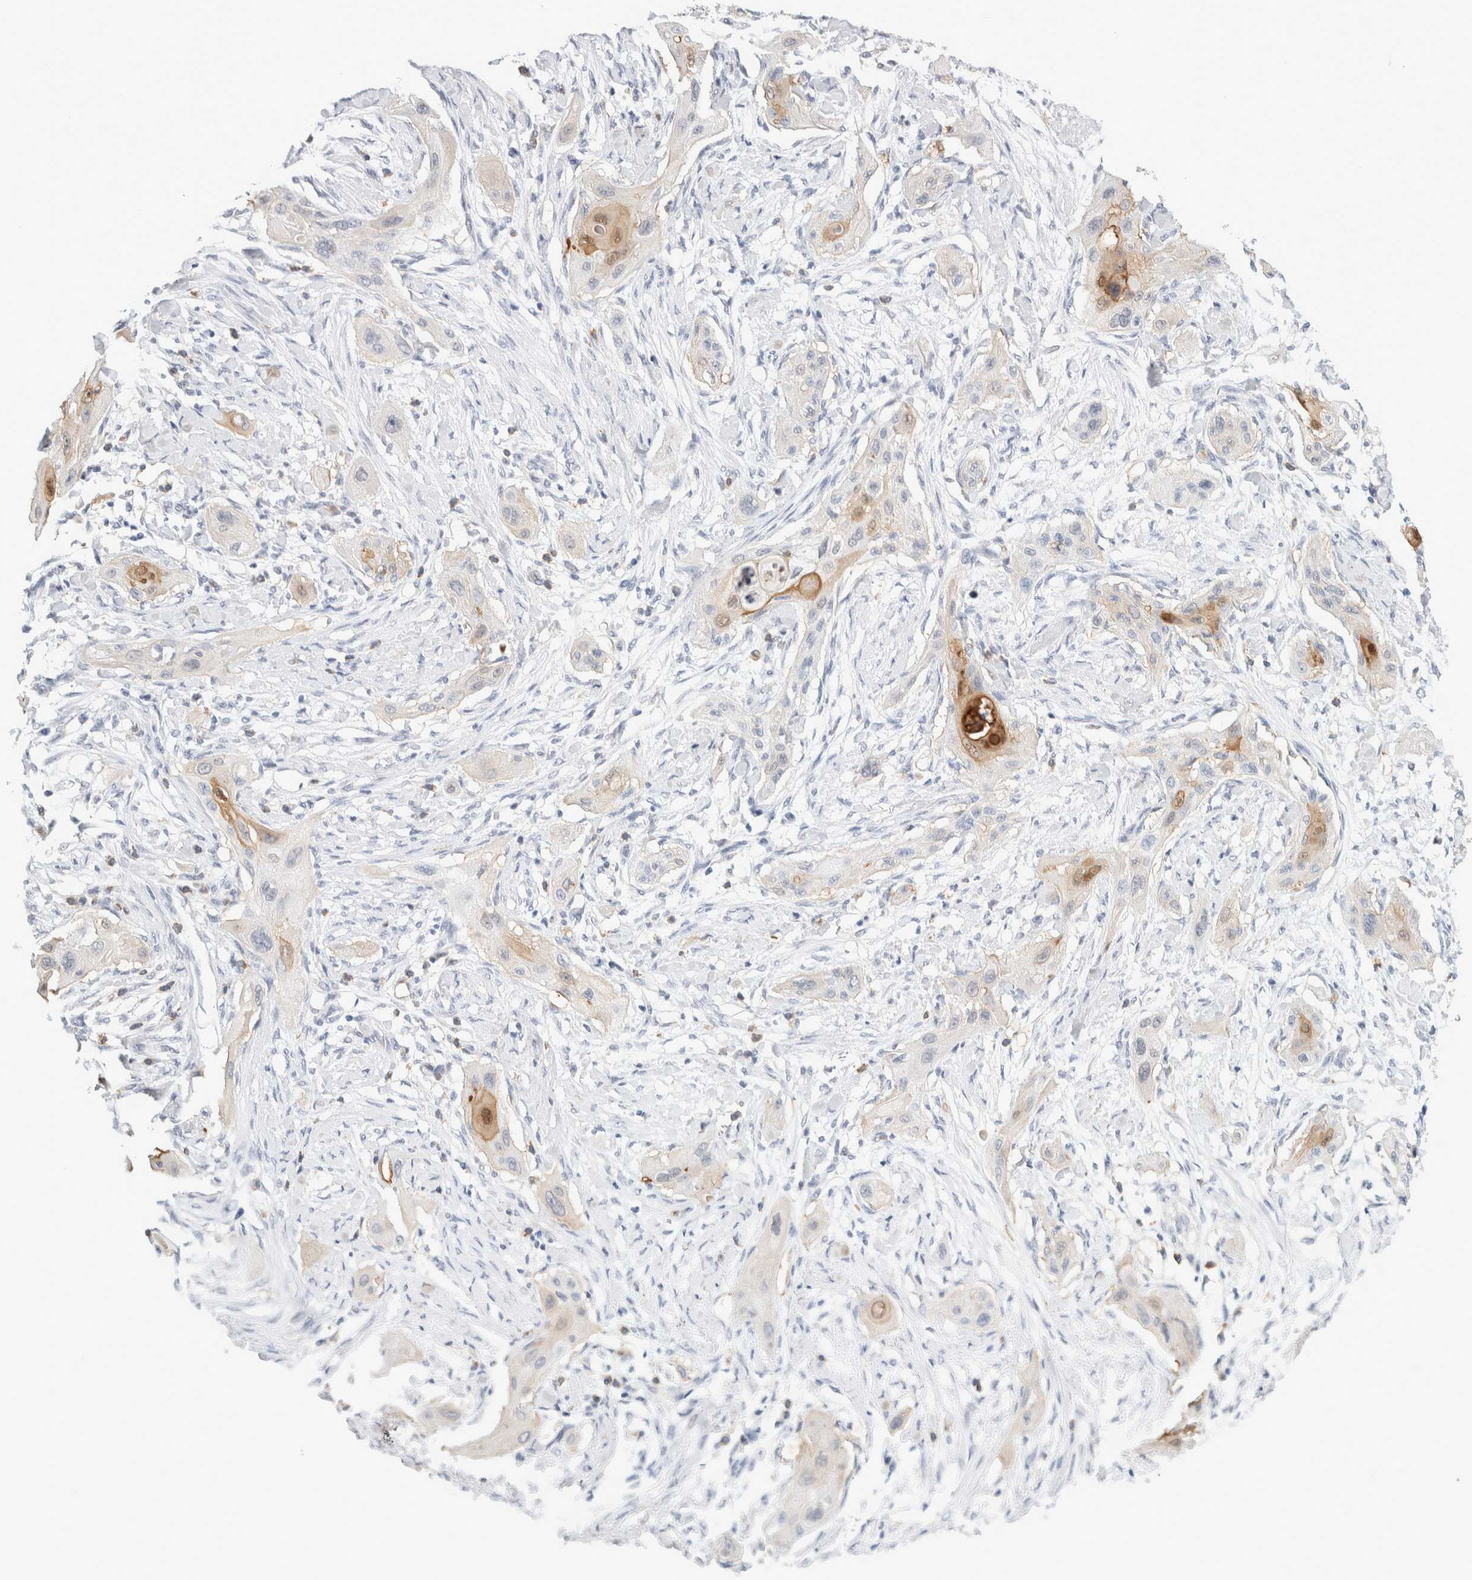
{"staining": {"intensity": "weak", "quantity": "<25%", "location": "cytoplasmic/membranous"}, "tissue": "lung cancer", "cell_type": "Tumor cells", "image_type": "cancer", "snomed": [{"axis": "morphology", "description": "Squamous cell carcinoma, NOS"}, {"axis": "topography", "description": "Lung"}], "caption": "High magnification brightfield microscopy of lung squamous cell carcinoma stained with DAB (3,3'-diaminobenzidine) (brown) and counterstained with hematoxylin (blue): tumor cells show no significant staining.", "gene": "P2RY2", "patient": {"sex": "female", "age": 47}}